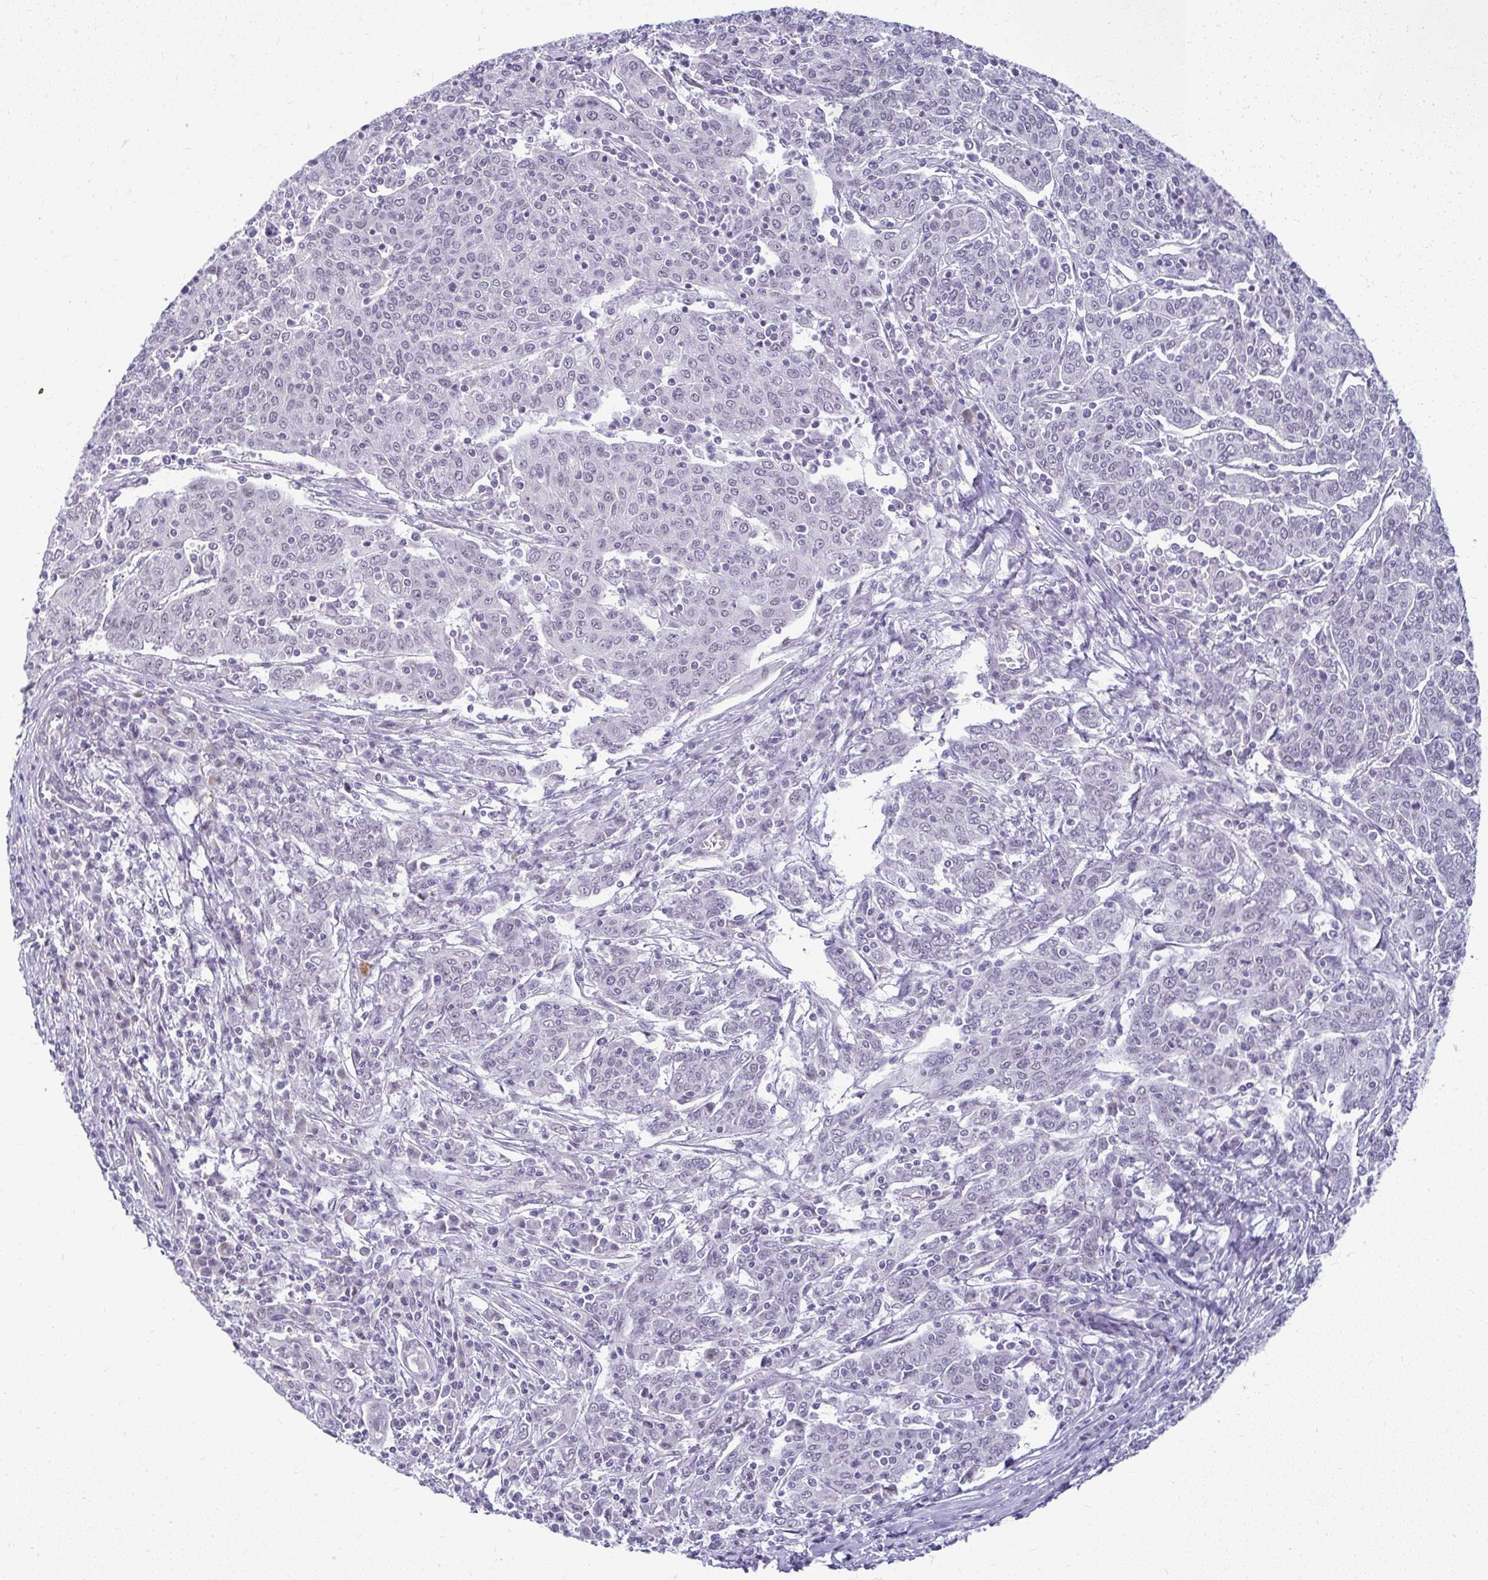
{"staining": {"intensity": "negative", "quantity": "none", "location": "none"}, "tissue": "cervical cancer", "cell_type": "Tumor cells", "image_type": "cancer", "snomed": [{"axis": "morphology", "description": "Squamous cell carcinoma, NOS"}, {"axis": "topography", "description": "Cervix"}], "caption": "Human cervical squamous cell carcinoma stained for a protein using immunohistochemistry (IHC) shows no staining in tumor cells.", "gene": "TEX33", "patient": {"sex": "female", "age": 67}}